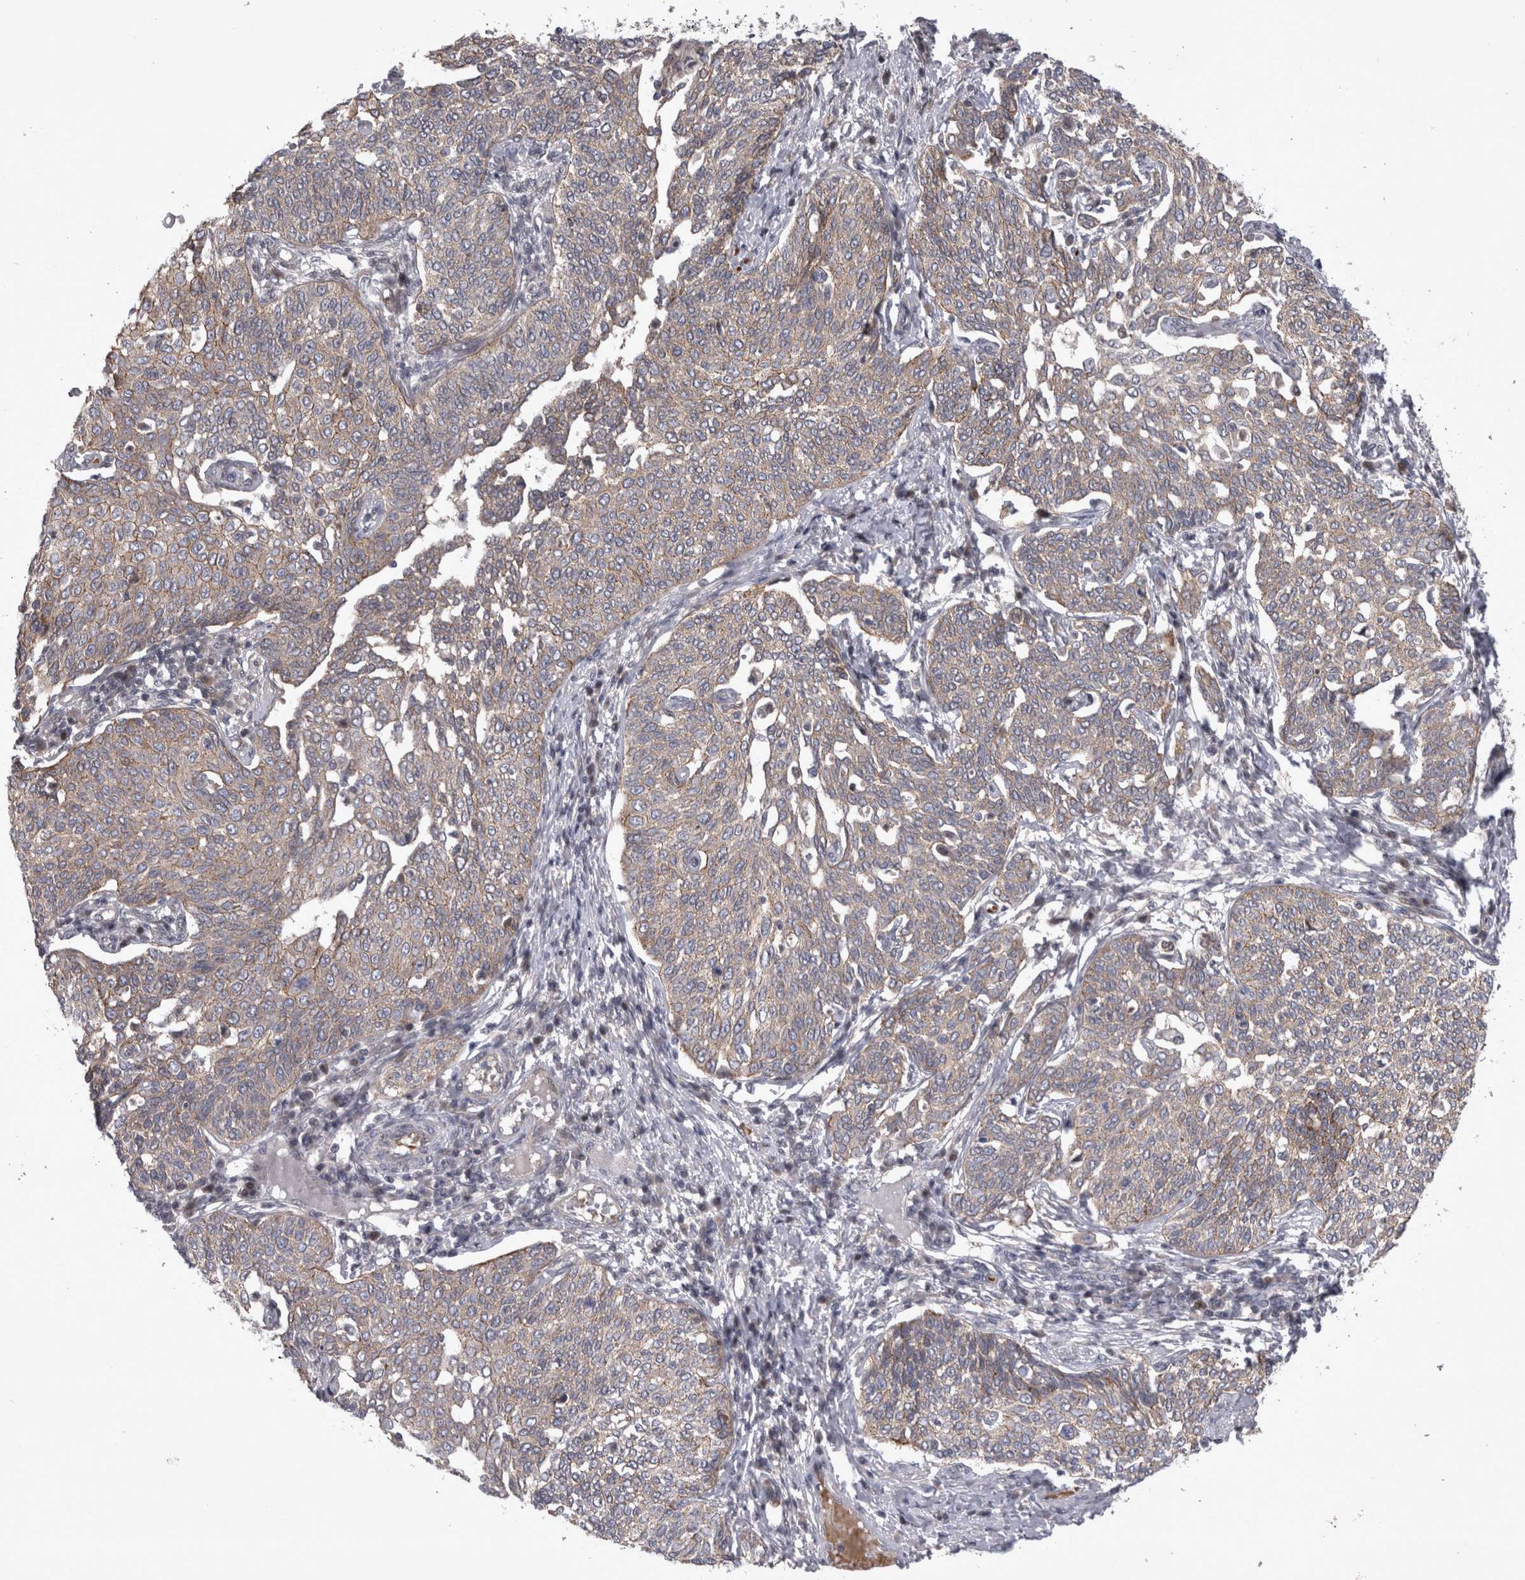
{"staining": {"intensity": "negative", "quantity": "none", "location": "none"}, "tissue": "cervical cancer", "cell_type": "Tumor cells", "image_type": "cancer", "snomed": [{"axis": "morphology", "description": "Squamous cell carcinoma, NOS"}, {"axis": "topography", "description": "Cervix"}], "caption": "High power microscopy micrograph of an immunohistochemistry (IHC) photomicrograph of squamous cell carcinoma (cervical), revealing no significant positivity in tumor cells.", "gene": "NENF", "patient": {"sex": "female", "age": 34}}